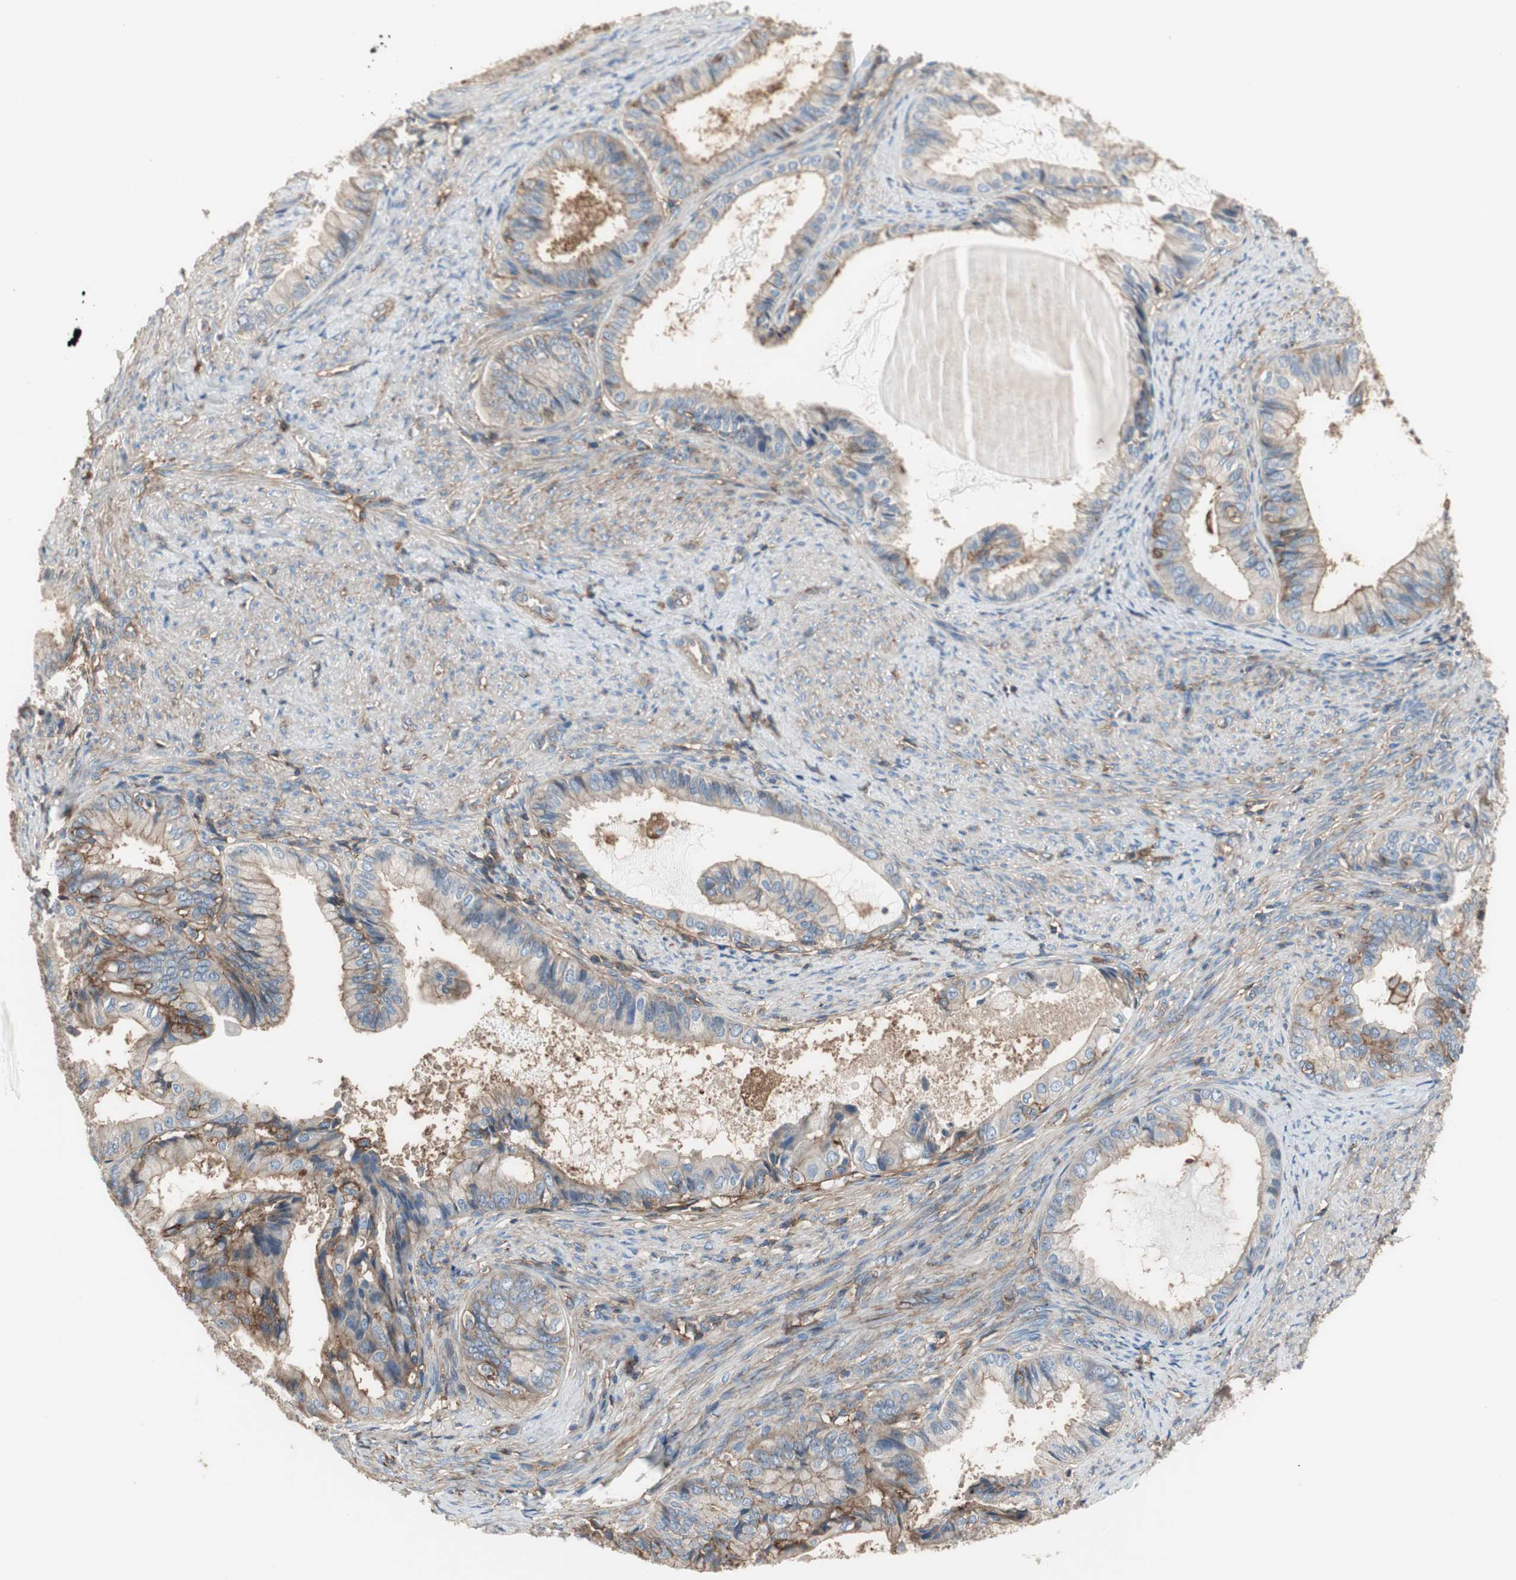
{"staining": {"intensity": "moderate", "quantity": "<25%", "location": "cytoplasmic/membranous"}, "tissue": "endometrial cancer", "cell_type": "Tumor cells", "image_type": "cancer", "snomed": [{"axis": "morphology", "description": "Adenocarcinoma, NOS"}, {"axis": "topography", "description": "Endometrium"}], "caption": "Human endometrial adenocarcinoma stained with a protein marker demonstrates moderate staining in tumor cells.", "gene": "IL1RL1", "patient": {"sex": "female", "age": 86}}